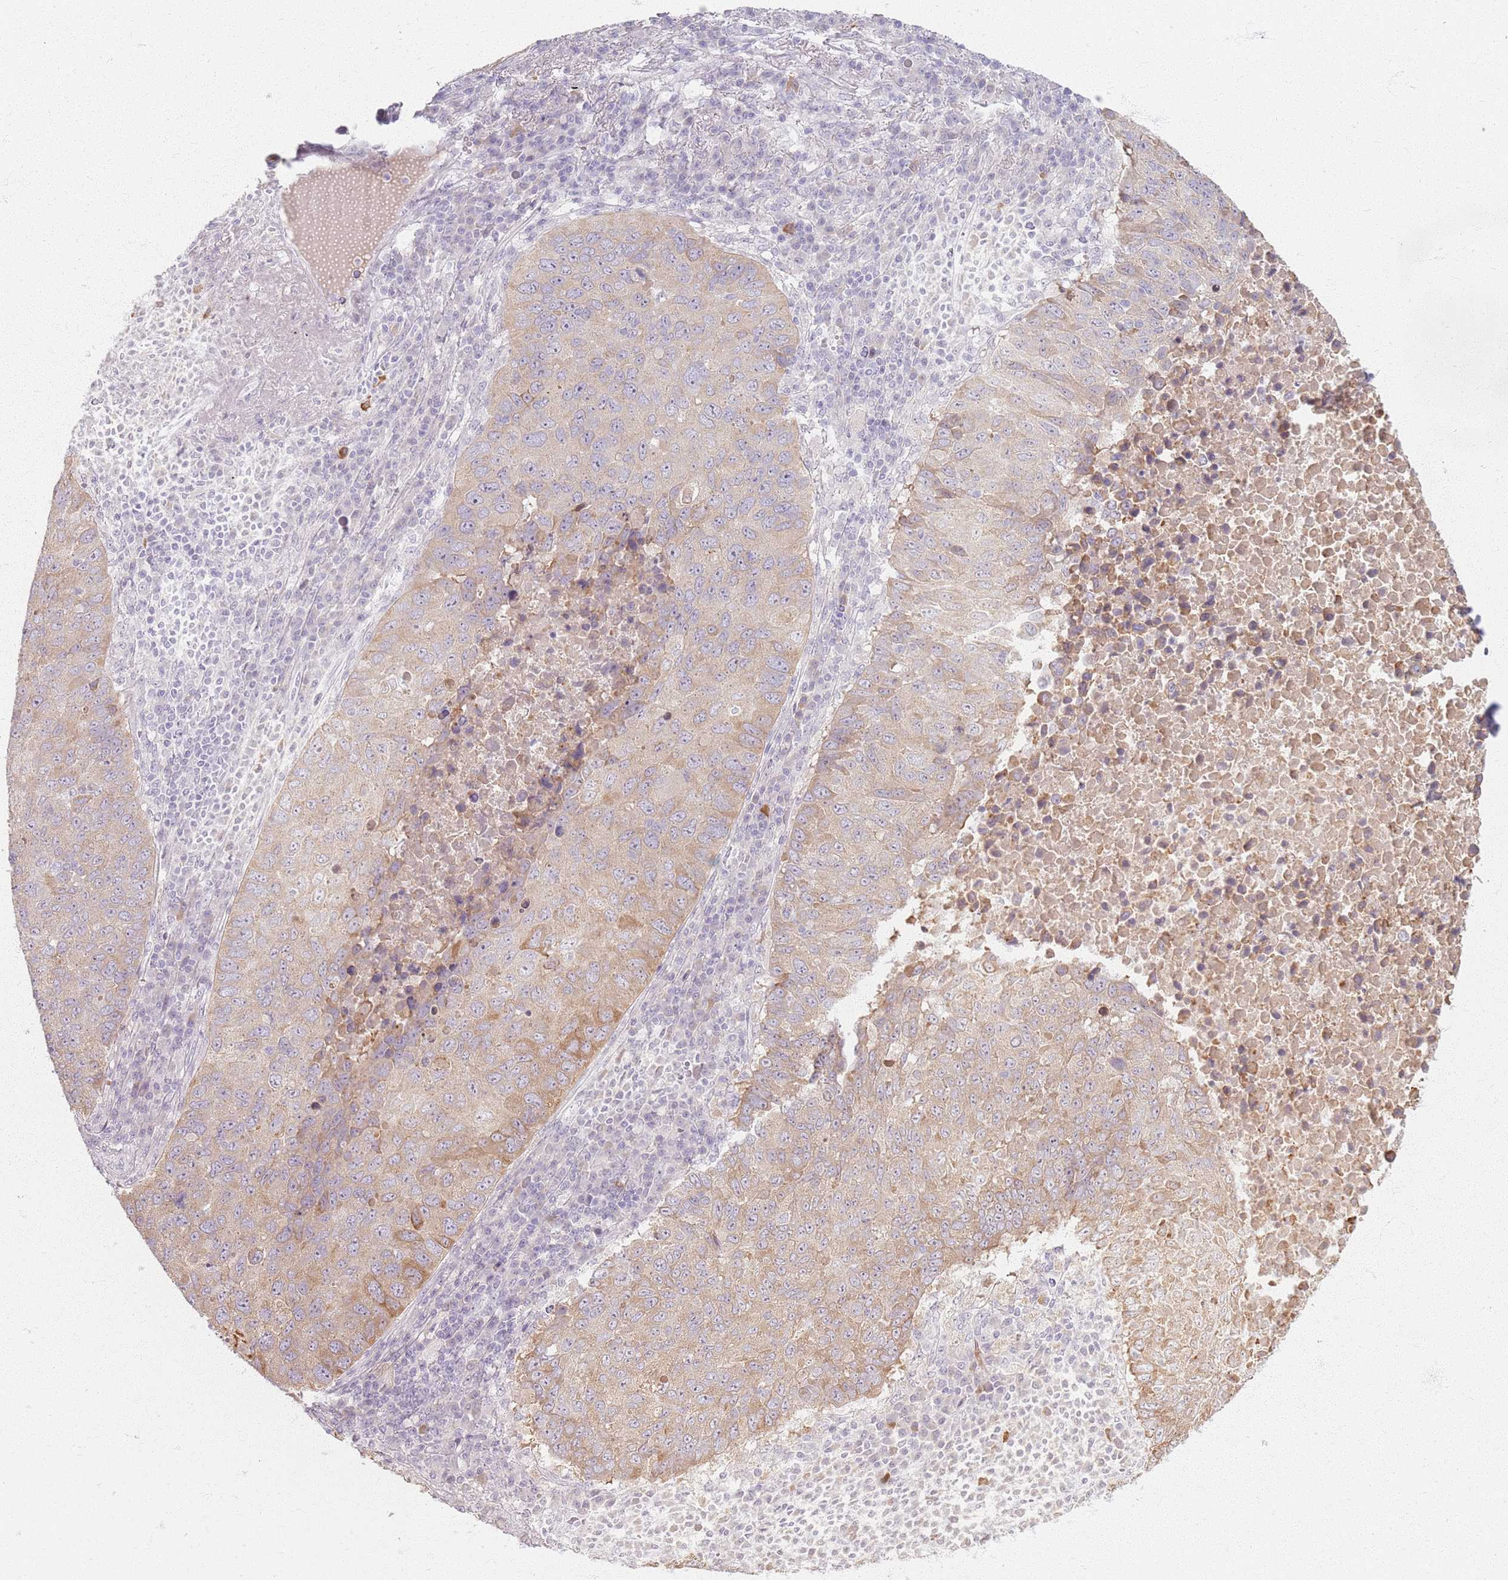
{"staining": {"intensity": "weak", "quantity": ">75%", "location": "cytoplasmic/membranous"}, "tissue": "lung cancer", "cell_type": "Tumor cells", "image_type": "cancer", "snomed": [{"axis": "morphology", "description": "Squamous cell carcinoma, NOS"}, {"axis": "topography", "description": "Lung"}], "caption": "Lung cancer tissue exhibits weak cytoplasmic/membranous staining in approximately >75% of tumor cells", "gene": "CRIPT", "patient": {"sex": "male", "age": 73}}